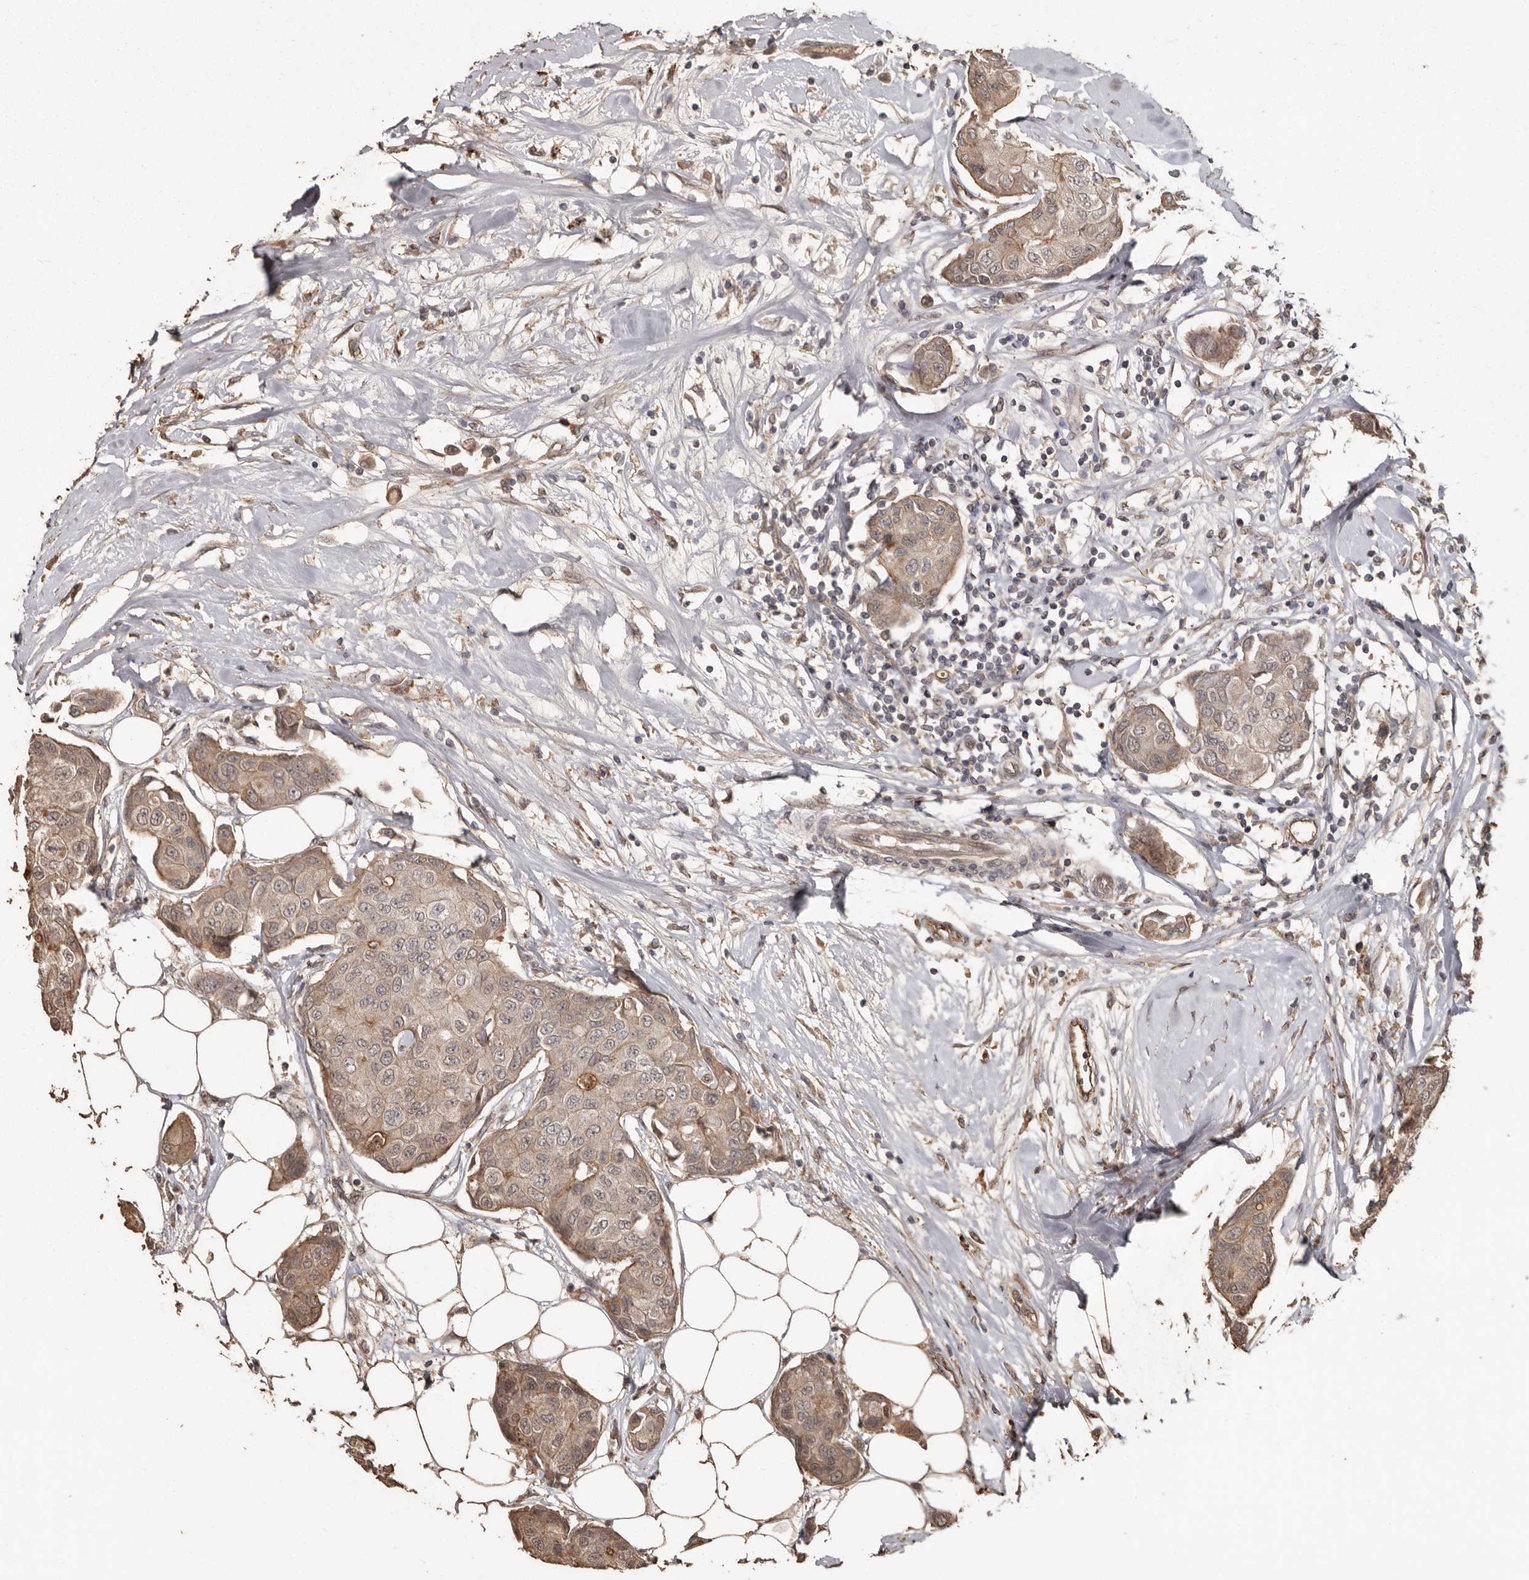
{"staining": {"intensity": "weak", "quantity": ">75%", "location": "cytoplasmic/membranous,nuclear"}, "tissue": "breast cancer", "cell_type": "Tumor cells", "image_type": "cancer", "snomed": [{"axis": "morphology", "description": "Duct carcinoma"}, {"axis": "topography", "description": "Breast"}], "caption": "This micrograph demonstrates breast cancer stained with immunohistochemistry (IHC) to label a protein in brown. The cytoplasmic/membranous and nuclear of tumor cells show weak positivity for the protein. Nuclei are counter-stained blue.", "gene": "NUP43", "patient": {"sex": "female", "age": 80}}